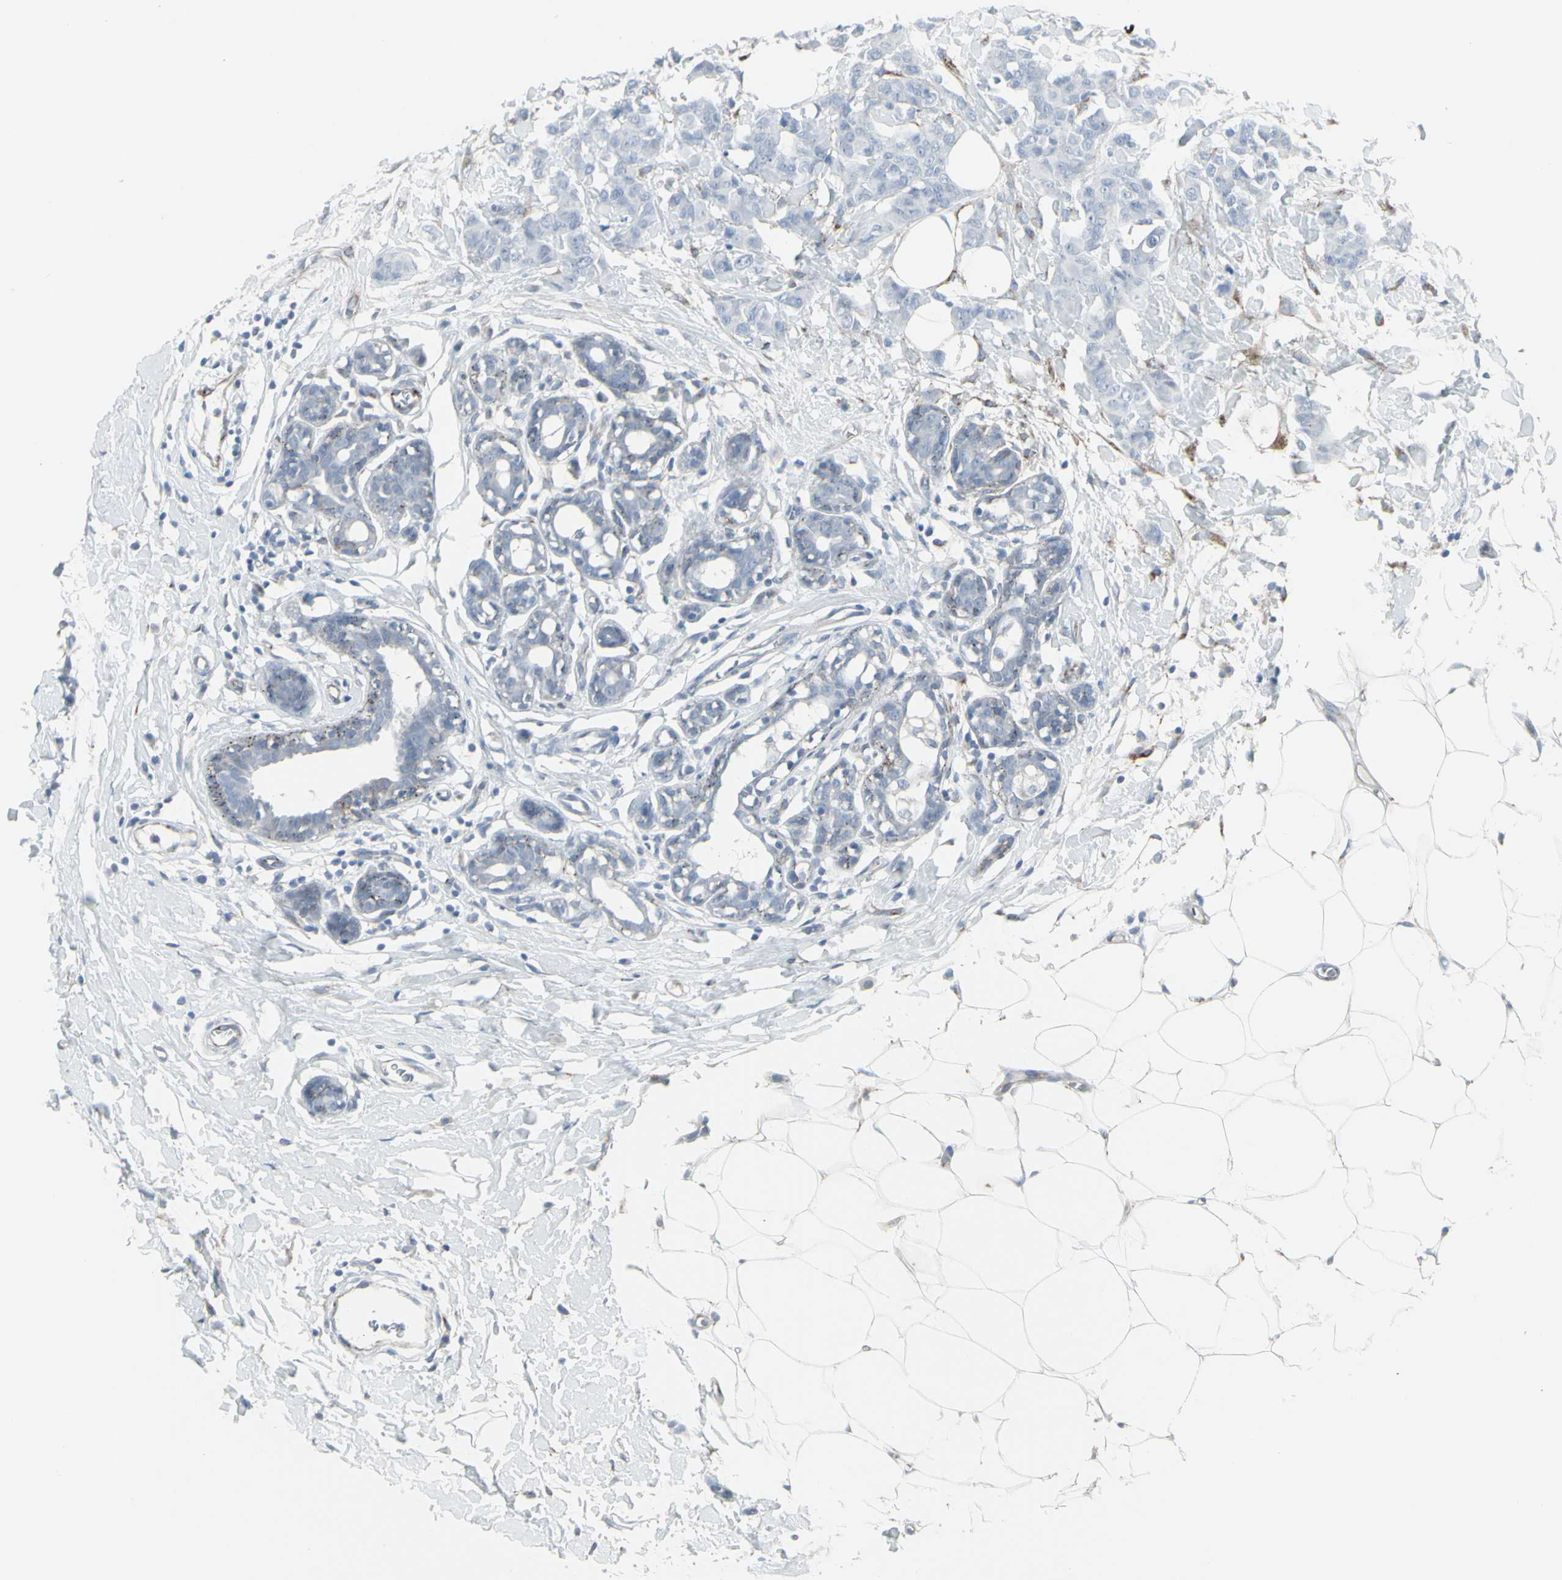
{"staining": {"intensity": "negative", "quantity": "none", "location": "none"}, "tissue": "breast cancer", "cell_type": "Tumor cells", "image_type": "cancer", "snomed": [{"axis": "morphology", "description": "Normal tissue, NOS"}, {"axis": "morphology", "description": "Duct carcinoma"}, {"axis": "topography", "description": "Breast"}], "caption": "Immunohistochemical staining of human breast intraductal carcinoma demonstrates no significant expression in tumor cells.", "gene": "GJA1", "patient": {"sex": "female", "age": 40}}